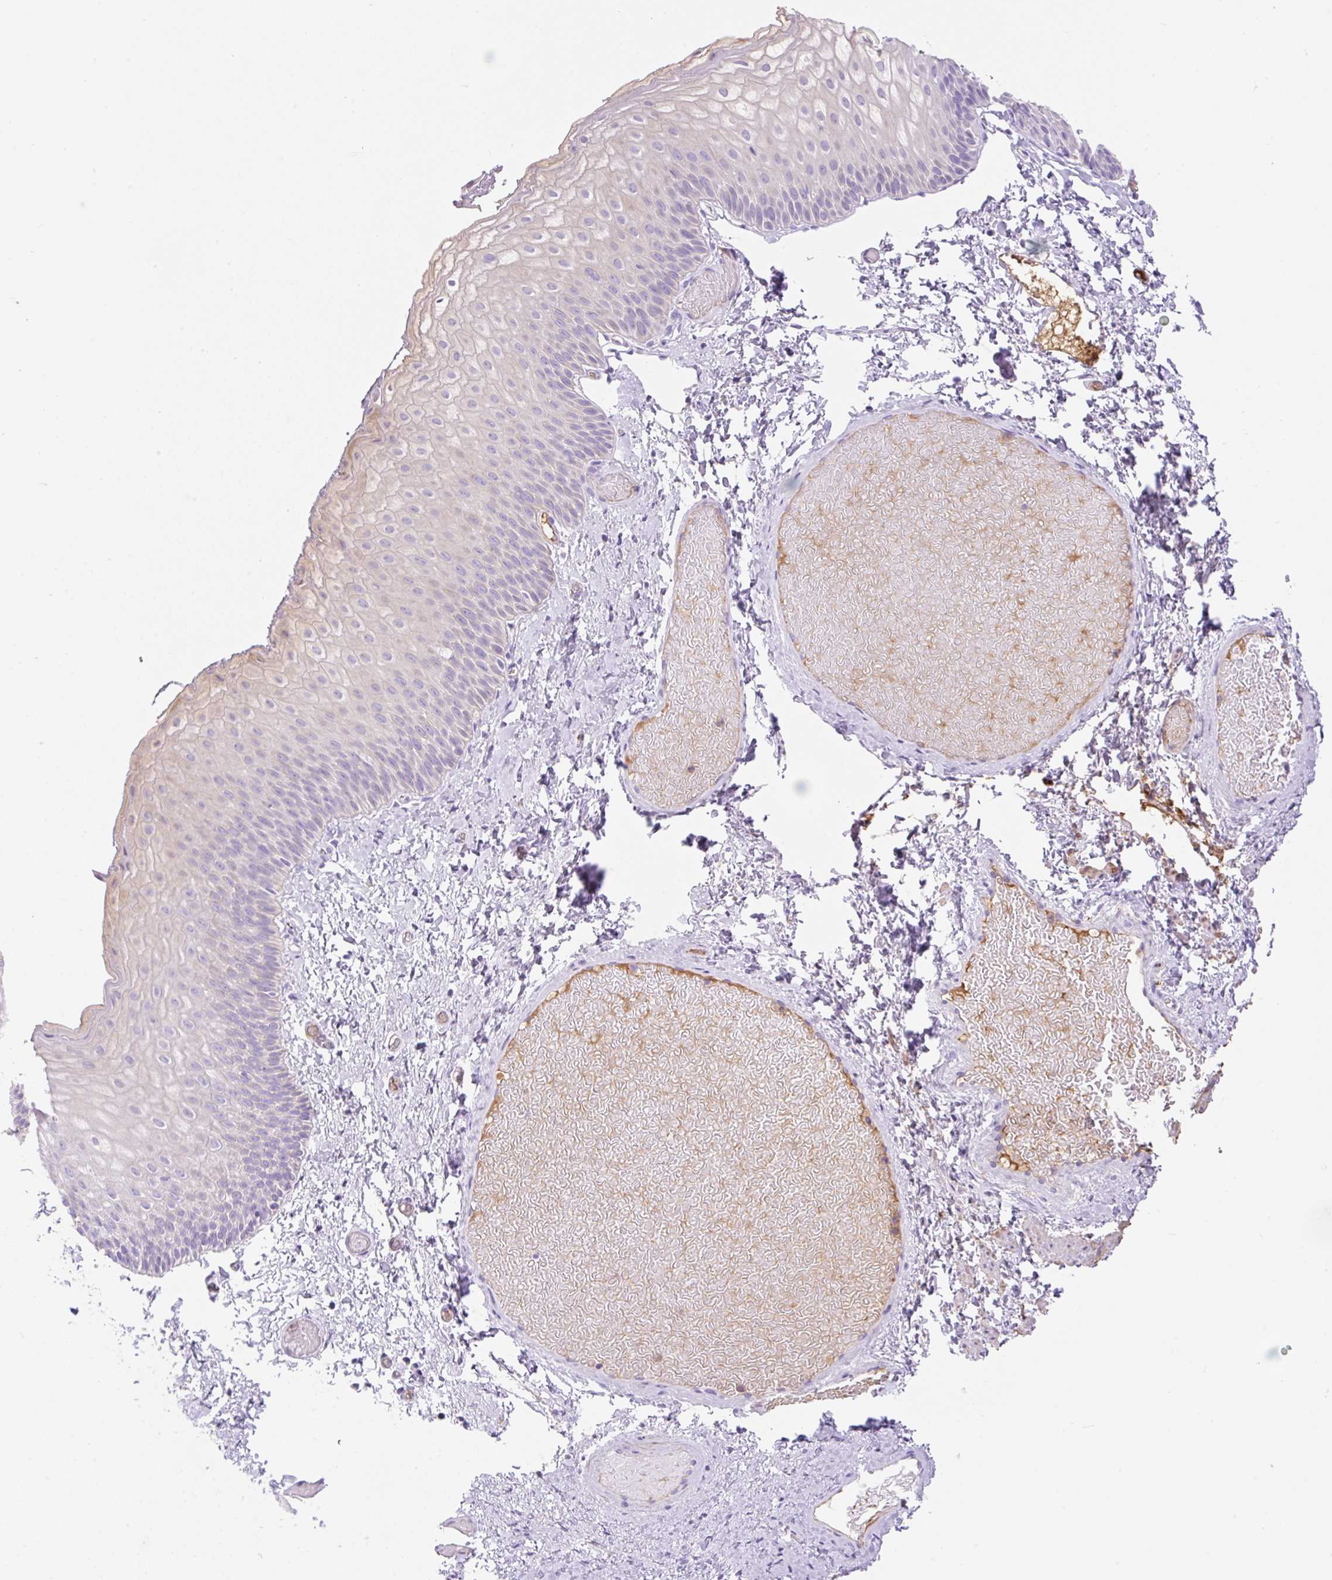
{"staining": {"intensity": "weak", "quantity": "25%-75%", "location": "cytoplasmic/membranous"}, "tissue": "skin", "cell_type": "Epidermal cells", "image_type": "normal", "snomed": [{"axis": "morphology", "description": "Normal tissue, NOS"}, {"axis": "topography", "description": "Anal"}], "caption": "Immunohistochemistry staining of benign skin, which shows low levels of weak cytoplasmic/membranous positivity in about 25%-75% of epidermal cells indicating weak cytoplasmic/membranous protein positivity. The staining was performed using DAB (brown) for protein detection and nuclei were counterstained in hematoxylin (blue).", "gene": "TDRD15", "patient": {"sex": "female", "age": 40}}